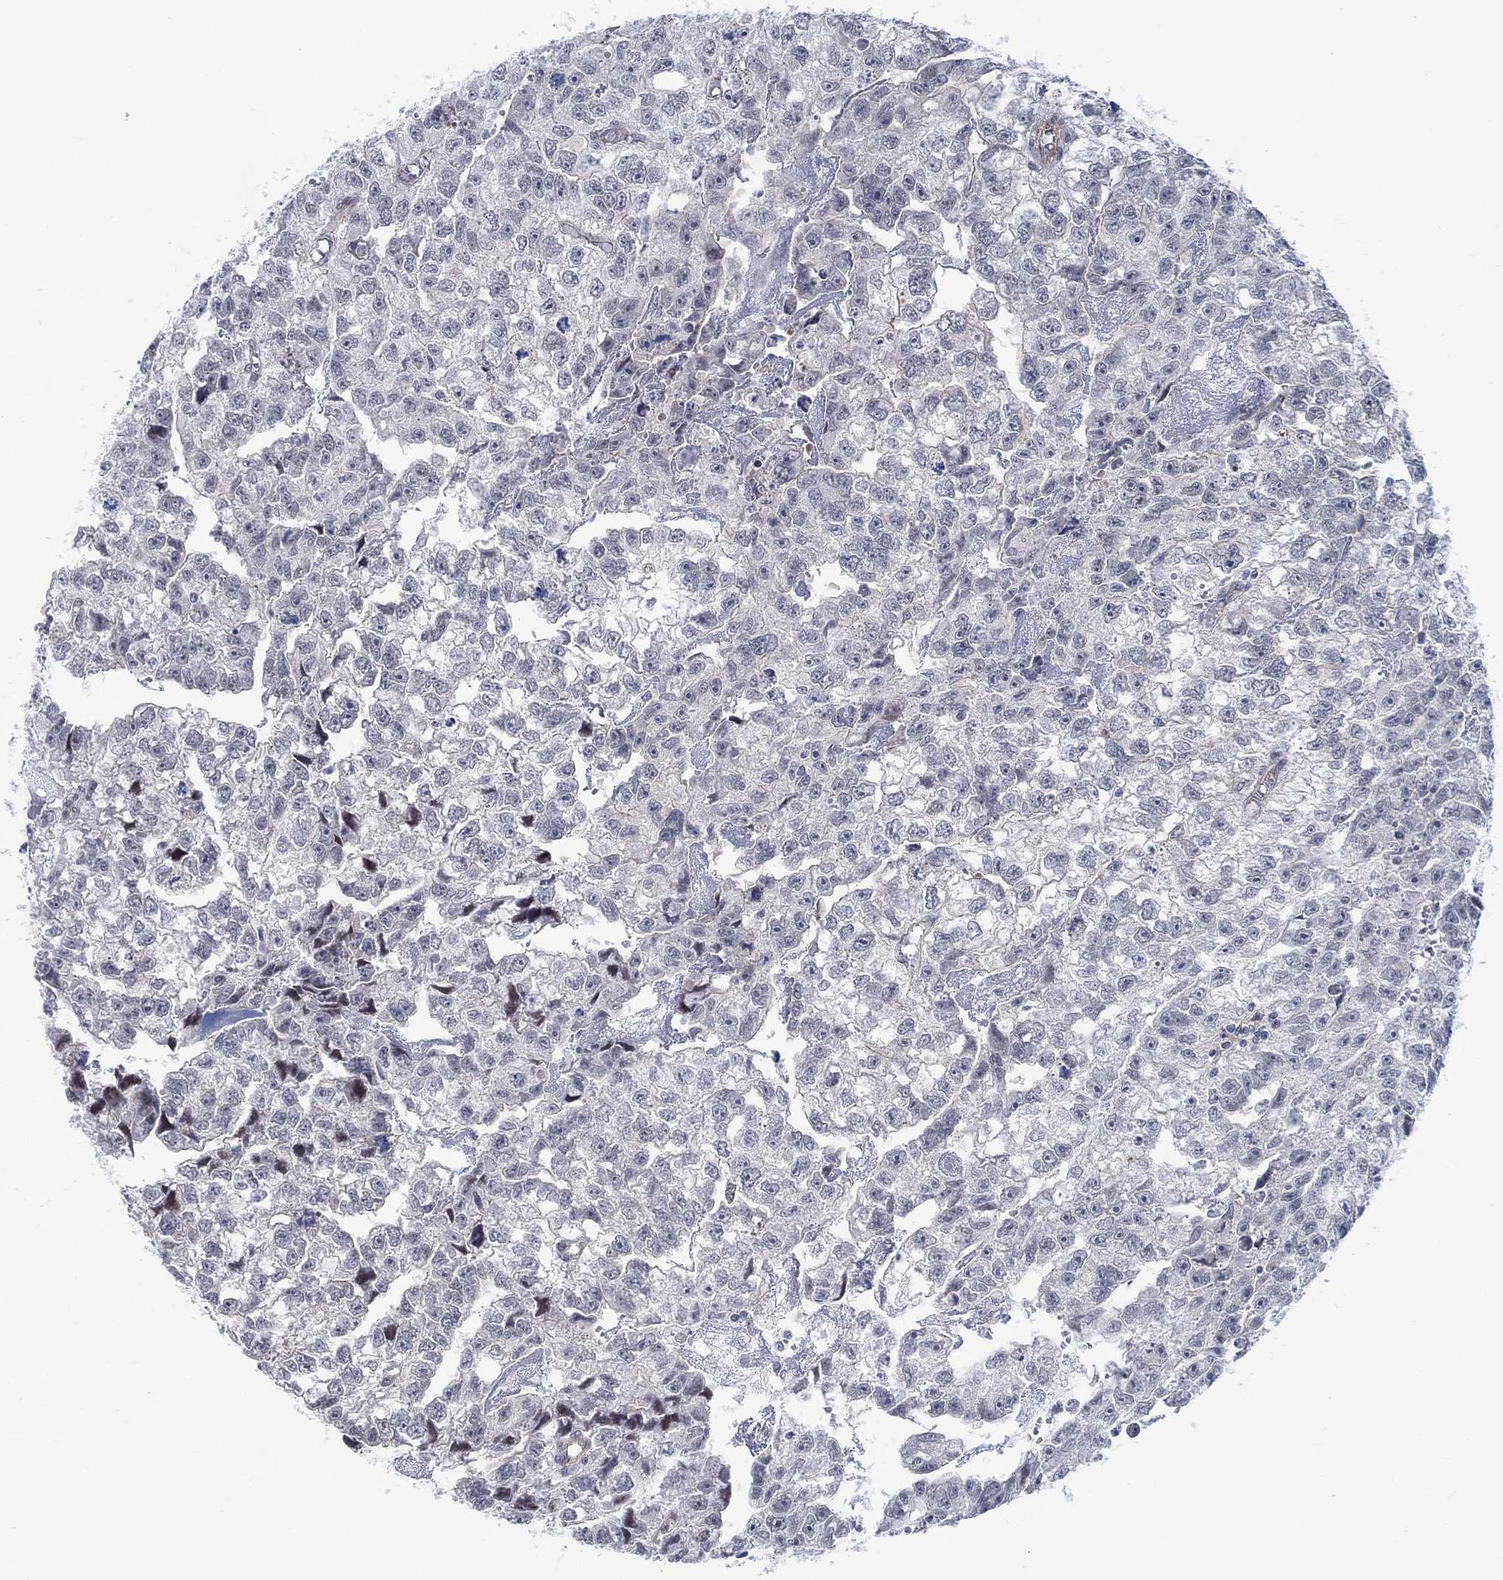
{"staining": {"intensity": "negative", "quantity": "none", "location": "none"}, "tissue": "testis cancer", "cell_type": "Tumor cells", "image_type": "cancer", "snomed": [{"axis": "morphology", "description": "Carcinoma, Embryonal, NOS"}, {"axis": "morphology", "description": "Teratoma, malignant, NOS"}, {"axis": "topography", "description": "Testis"}], "caption": "This is an IHC histopathology image of human testis malignant teratoma. There is no staining in tumor cells.", "gene": "KCNH8", "patient": {"sex": "male", "age": 44}}